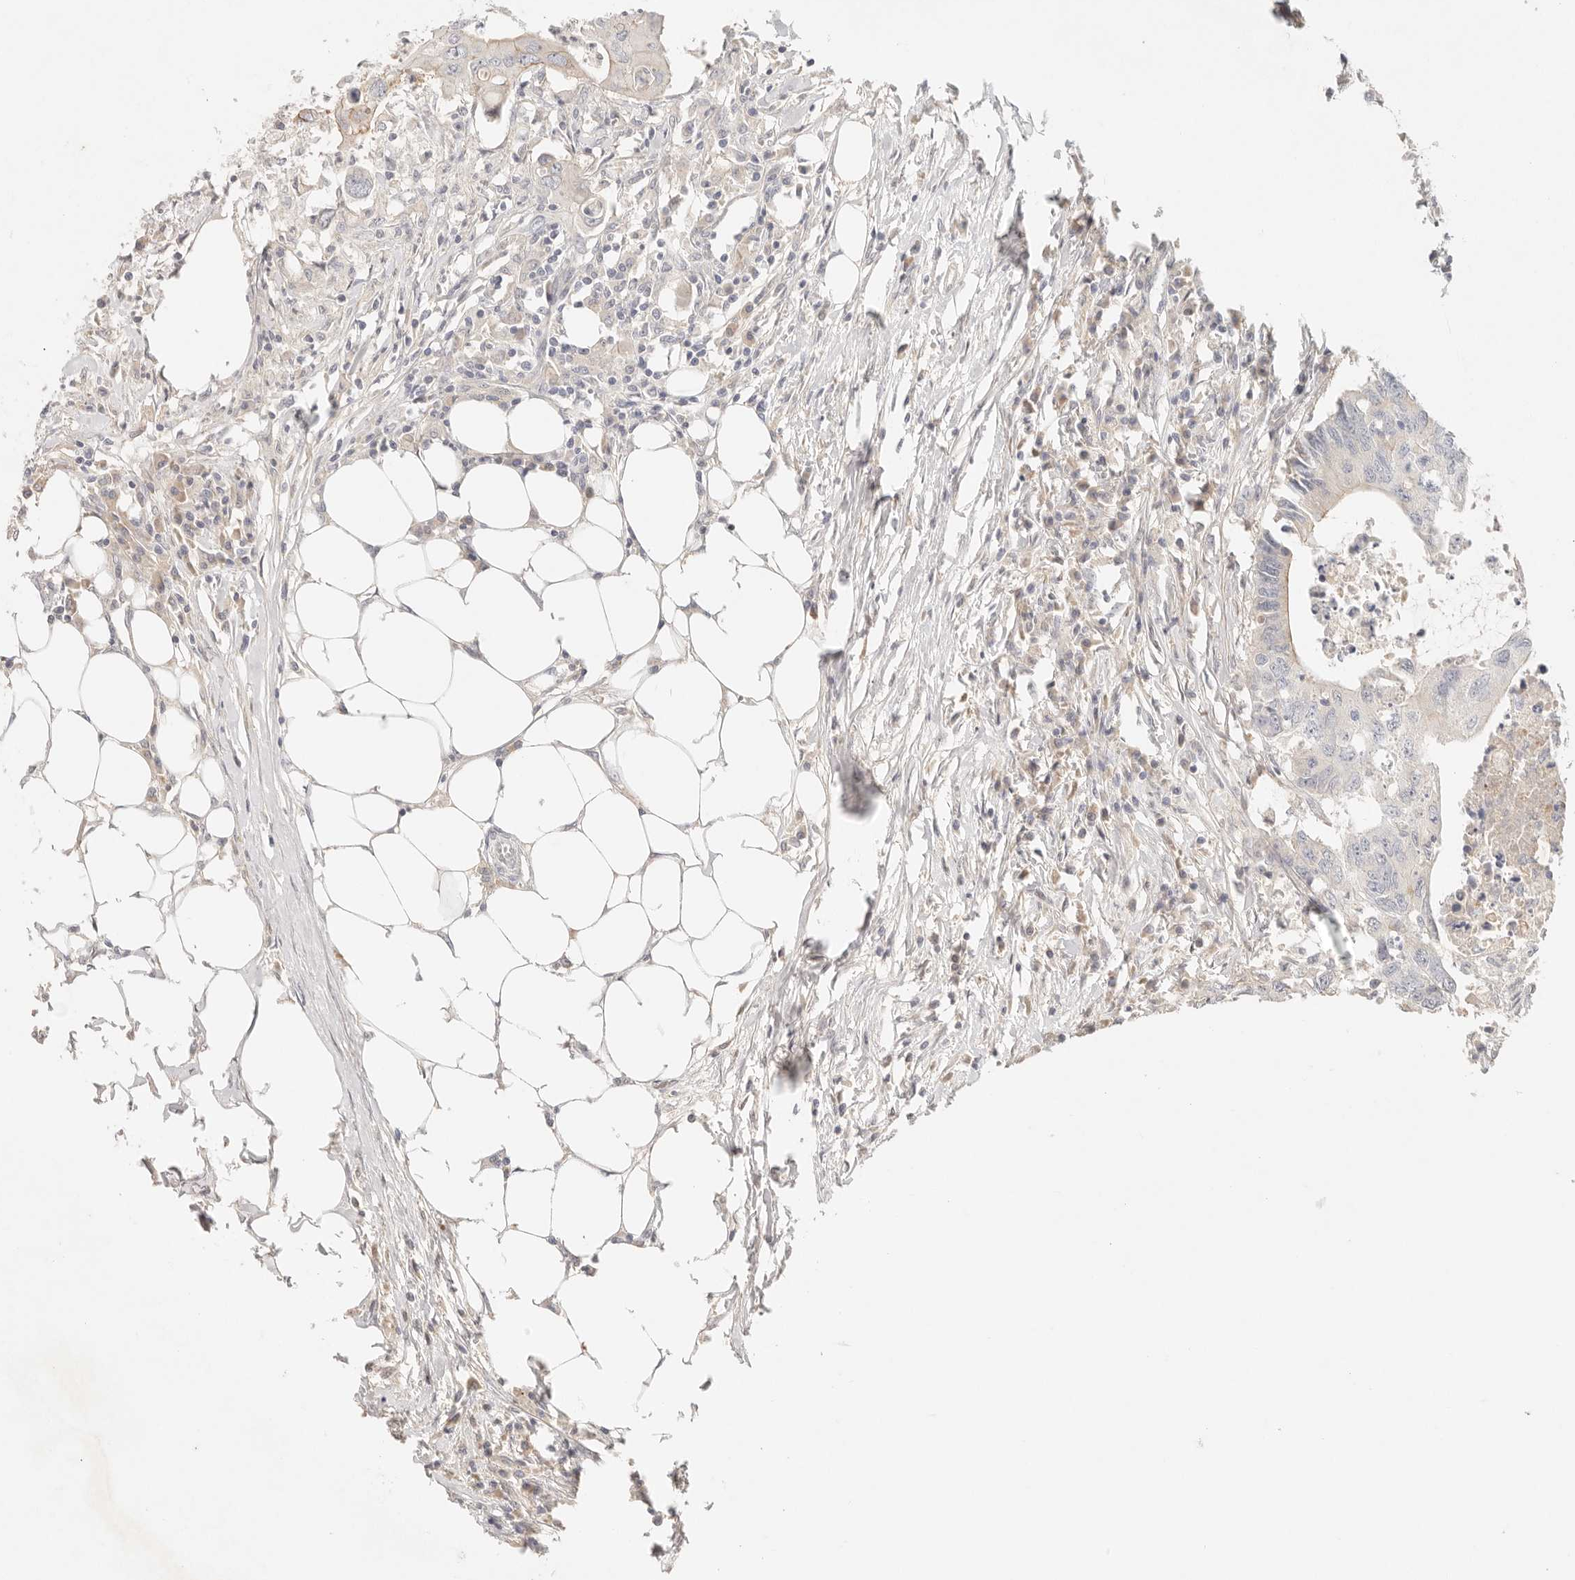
{"staining": {"intensity": "moderate", "quantity": "<25%", "location": "cytoplasmic/membranous"}, "tissue": "colorectal cancer", "cell_type": "Tumor cells", "image_type": "cancer", "snomed": [{"axis": "morphology", "description": "Adenocarcinoma, NOS"}, {"axis": "topography", "description": "Colon"}], "caption": "An immunohistochemistry photomicrograph of neoplastic tissue is shown. Protein staining in brown labels moderate cytoplasmic/membranous positivity in colorectal cancer within tumor cells.", "gene": "CEP120", "patient": {"sex": "male", "age": 71}}